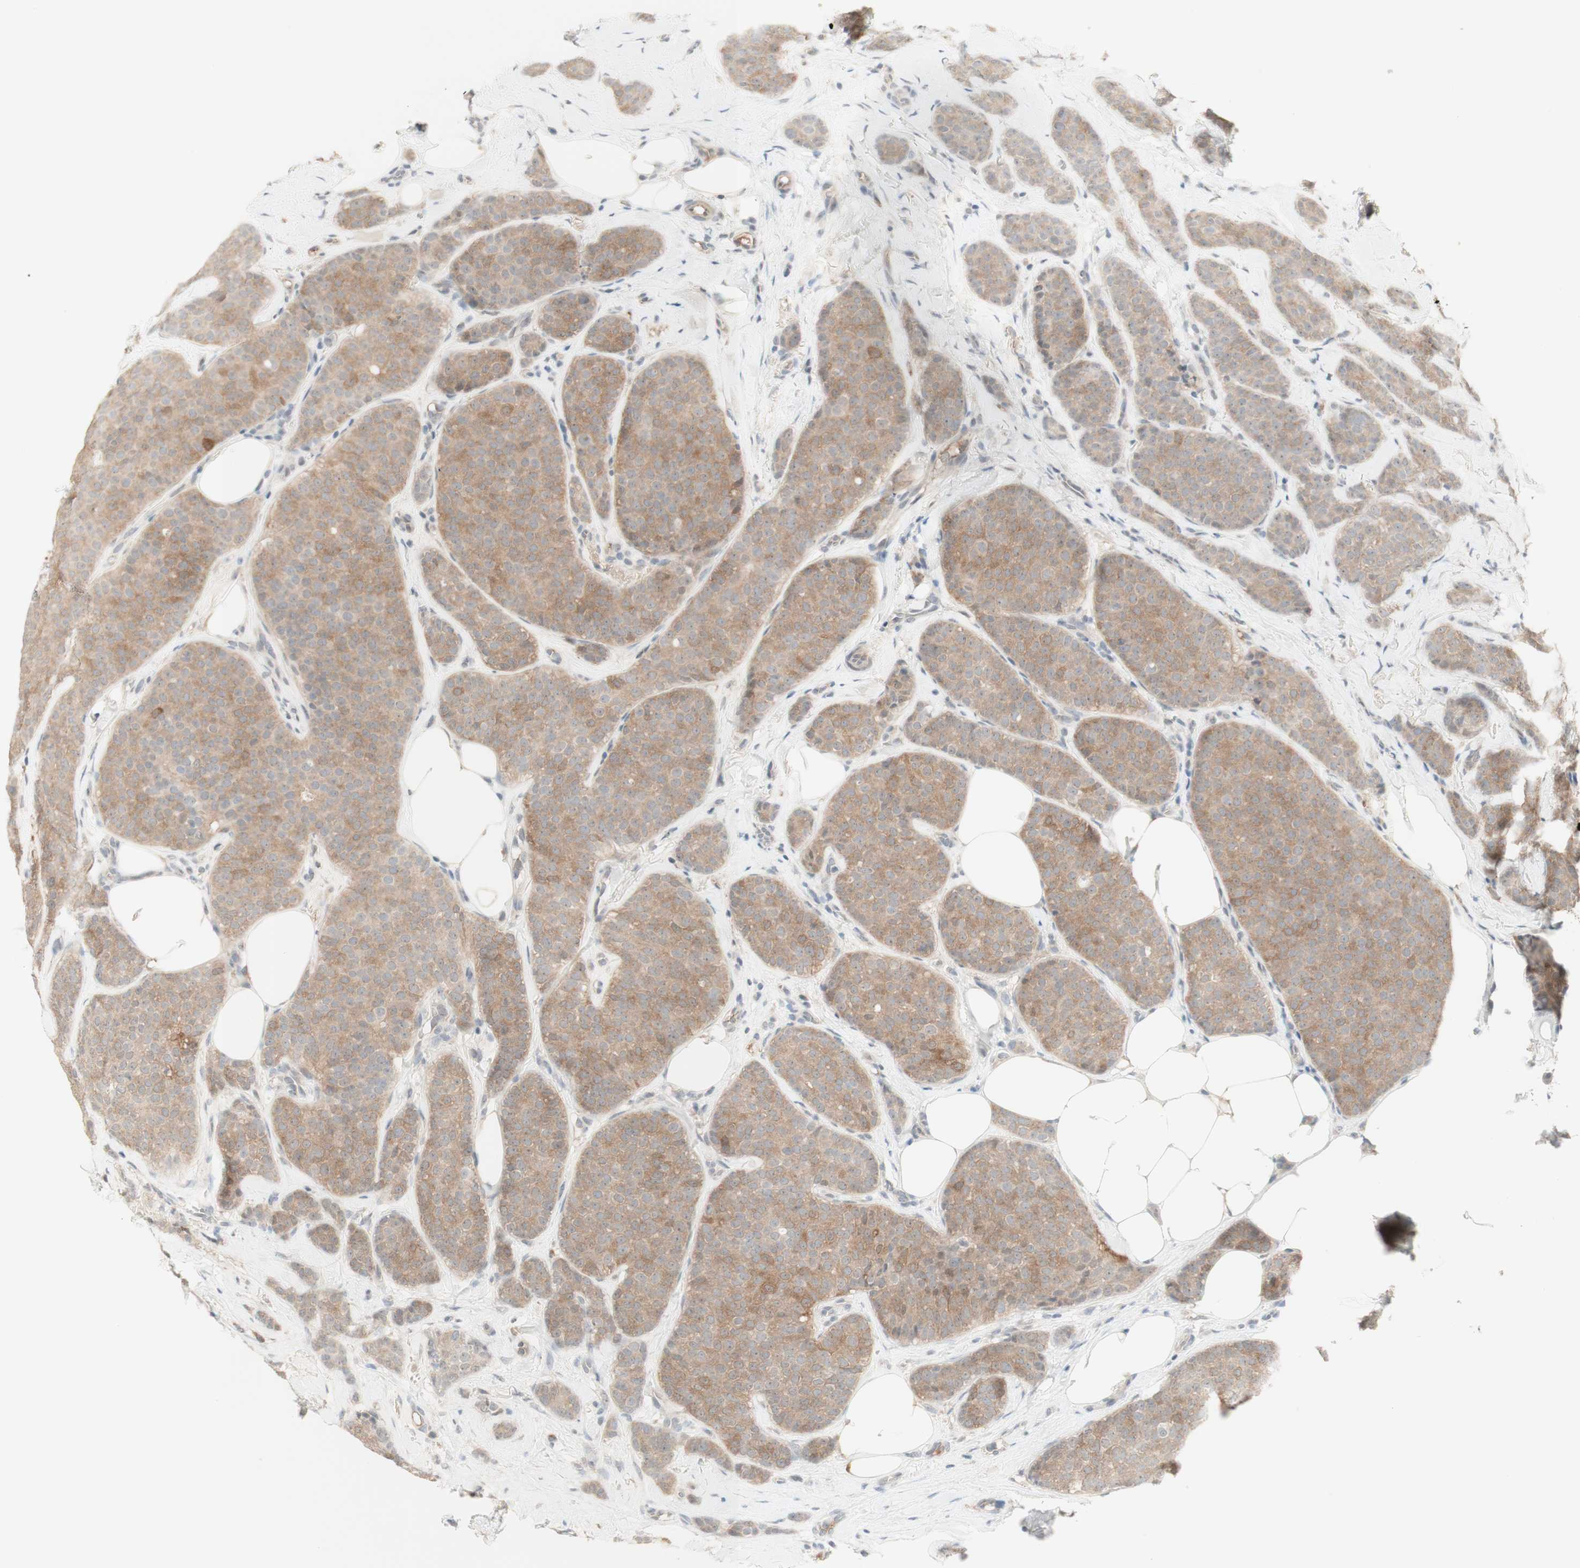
{"staining": {"intensity": "moderate", "quantity": "25%-75%", "location": "cytoplasmic/membranous"}, "tissue": "breast cancer", "cell_type": "Tumor cells", "image_type": "cancer", "snomed": [{"axis": "morphology", "description": "Lobular carcinoma"}, {"axis": "topography", "description": "Skin"}, {"axis": "topography", "description": "Breast"}], "caption": "Immunohistochemistry of breast cancer exhibits medium levels of moderate cytoplasmic/membranous staining in about 25%-75% of tumor cells.", "gene": "PLCD4", "patient": {"sex": "female", "age": 46}}